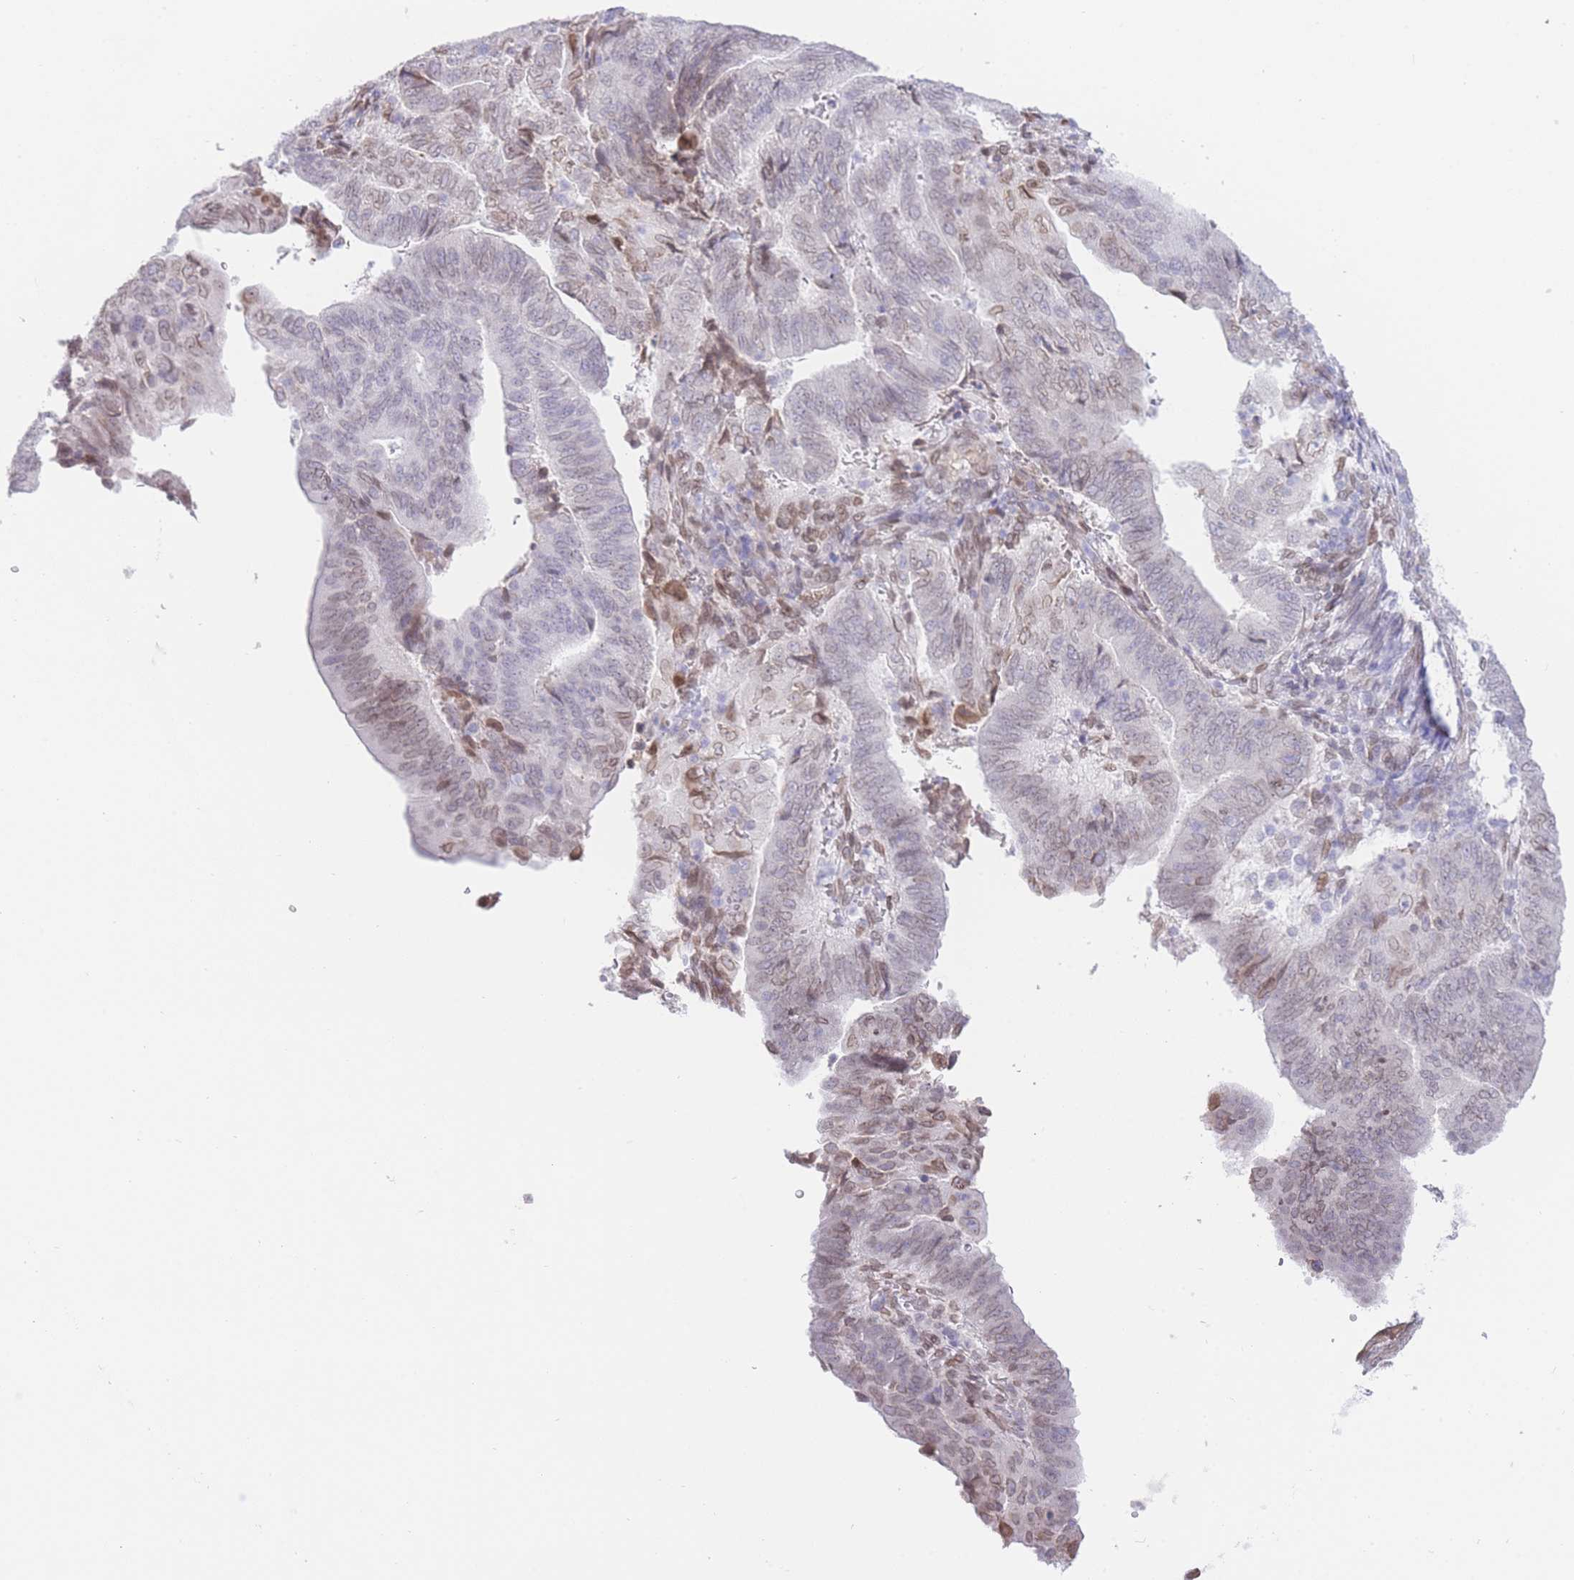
{"staining": {"intensity": "weak", "quantity": "25%-75%", "location": "cytoplasmic/membranous,nuclear"}, "tissue": "endometrial cancer", "cell_type": "Tumor cells", "image_type": "cancer", "snomed": [{"axis": "morphology", "description": "Adenocarcinoma, NOS"}, {"axis": "topography", "description": "Endometrium"}], "caption": "Protein staining of endometrial cancer (adenocarcinoma) tissue displays weak cytoplasmic/membranous and nuclear expression in about 25%-75% of tumor cells. The protein of interest is shown in brown color, while the nuclei are stained blue.", "gene": "OR10AD1", "patient": {"sex": "female", "age": 70}}